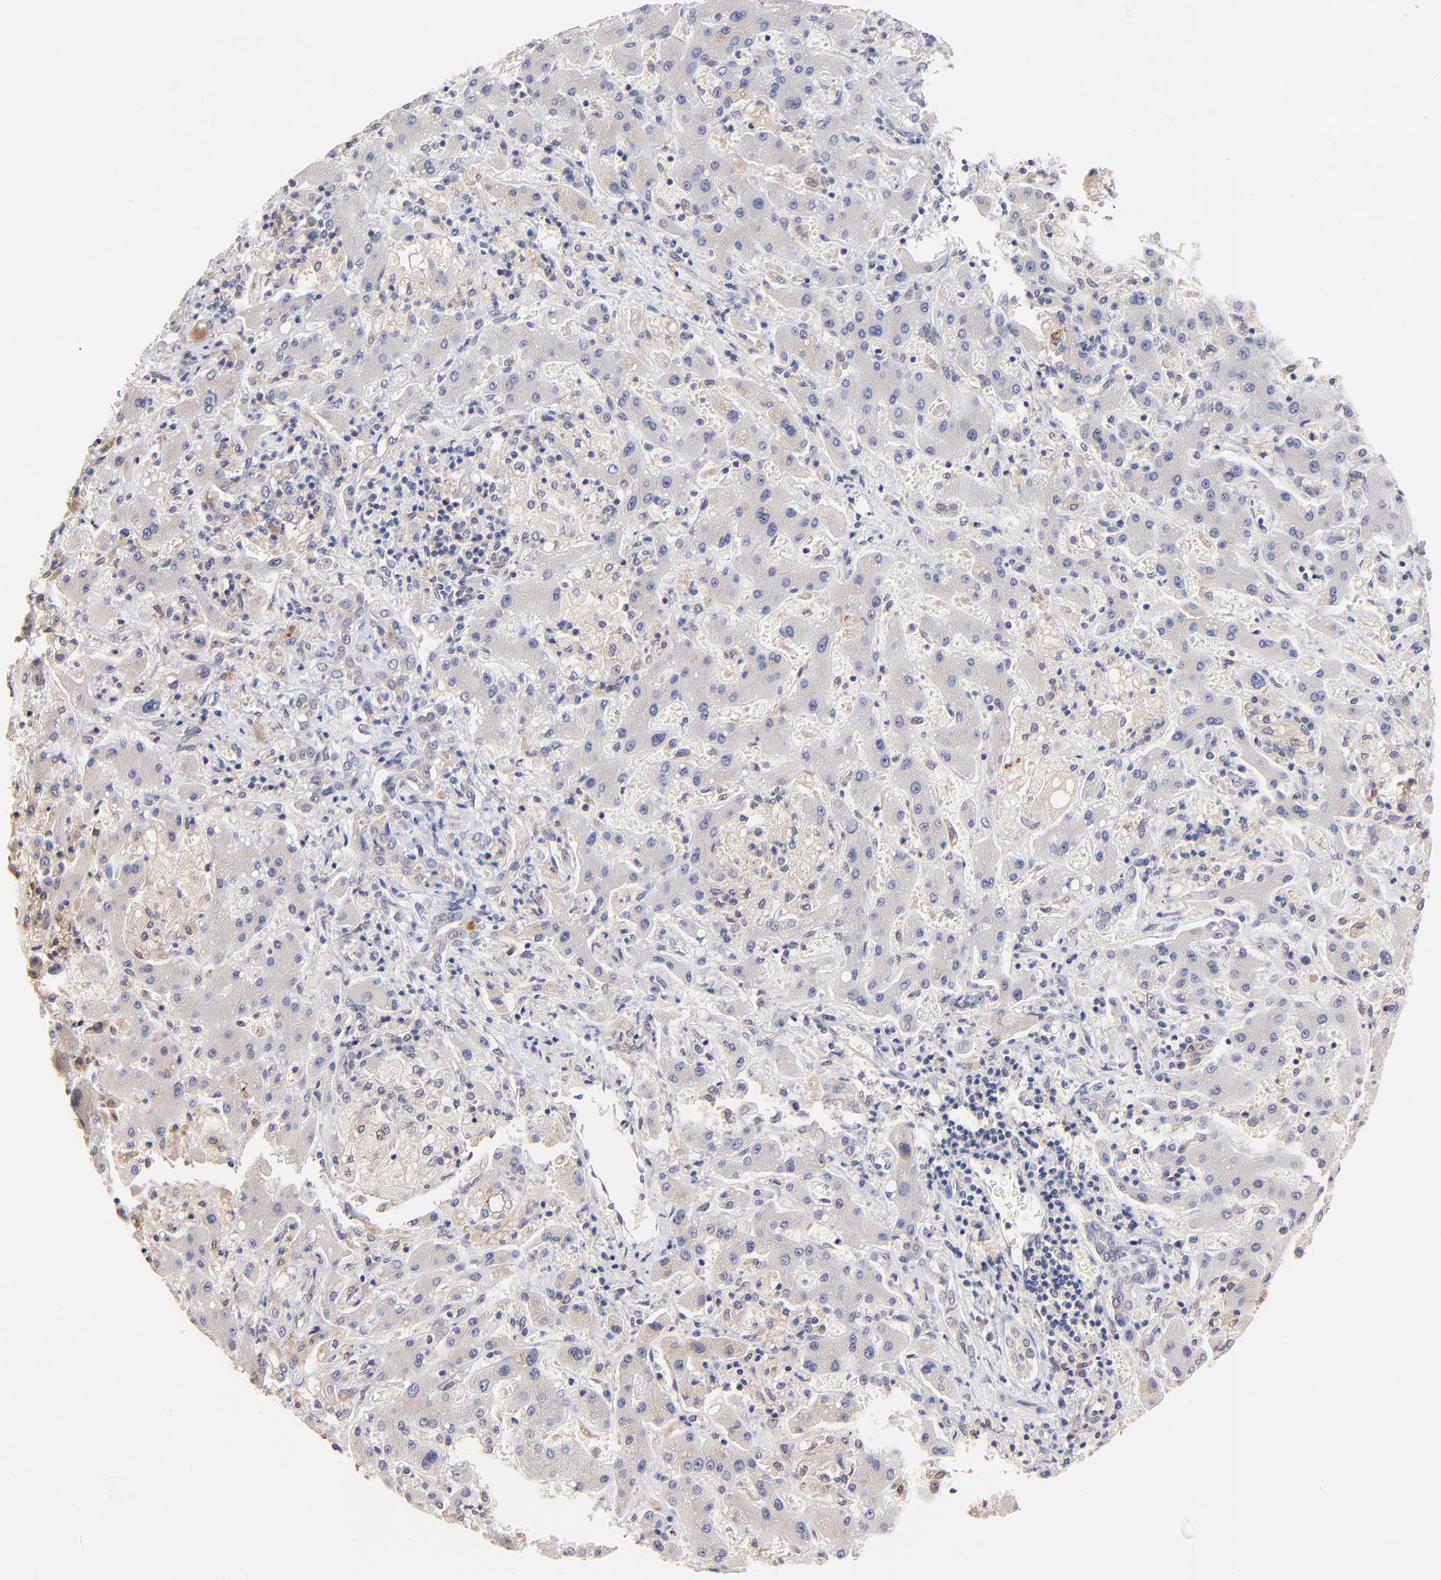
{"staining": {"intensity": "negative", "quantity": "none", "location": "none"}, "tissue": "liver cancer", "cell_type": "Tumor cells", "image_type": "cancer", "snomed": [{"axis": "morphology", "description": "Cholangiocarcinoma"}, {"axis": "topography", "description": "Liver"}], "caption": "Image shows no protein positivity in tumor cells of liver cancer (cholangiocarcinoma) tissue. (DAB immunohistochemistry visualized using brightfield microscopy, high magnification).", "gene": "RIBC2", "patient": {"sex": "male", "age": 50}}